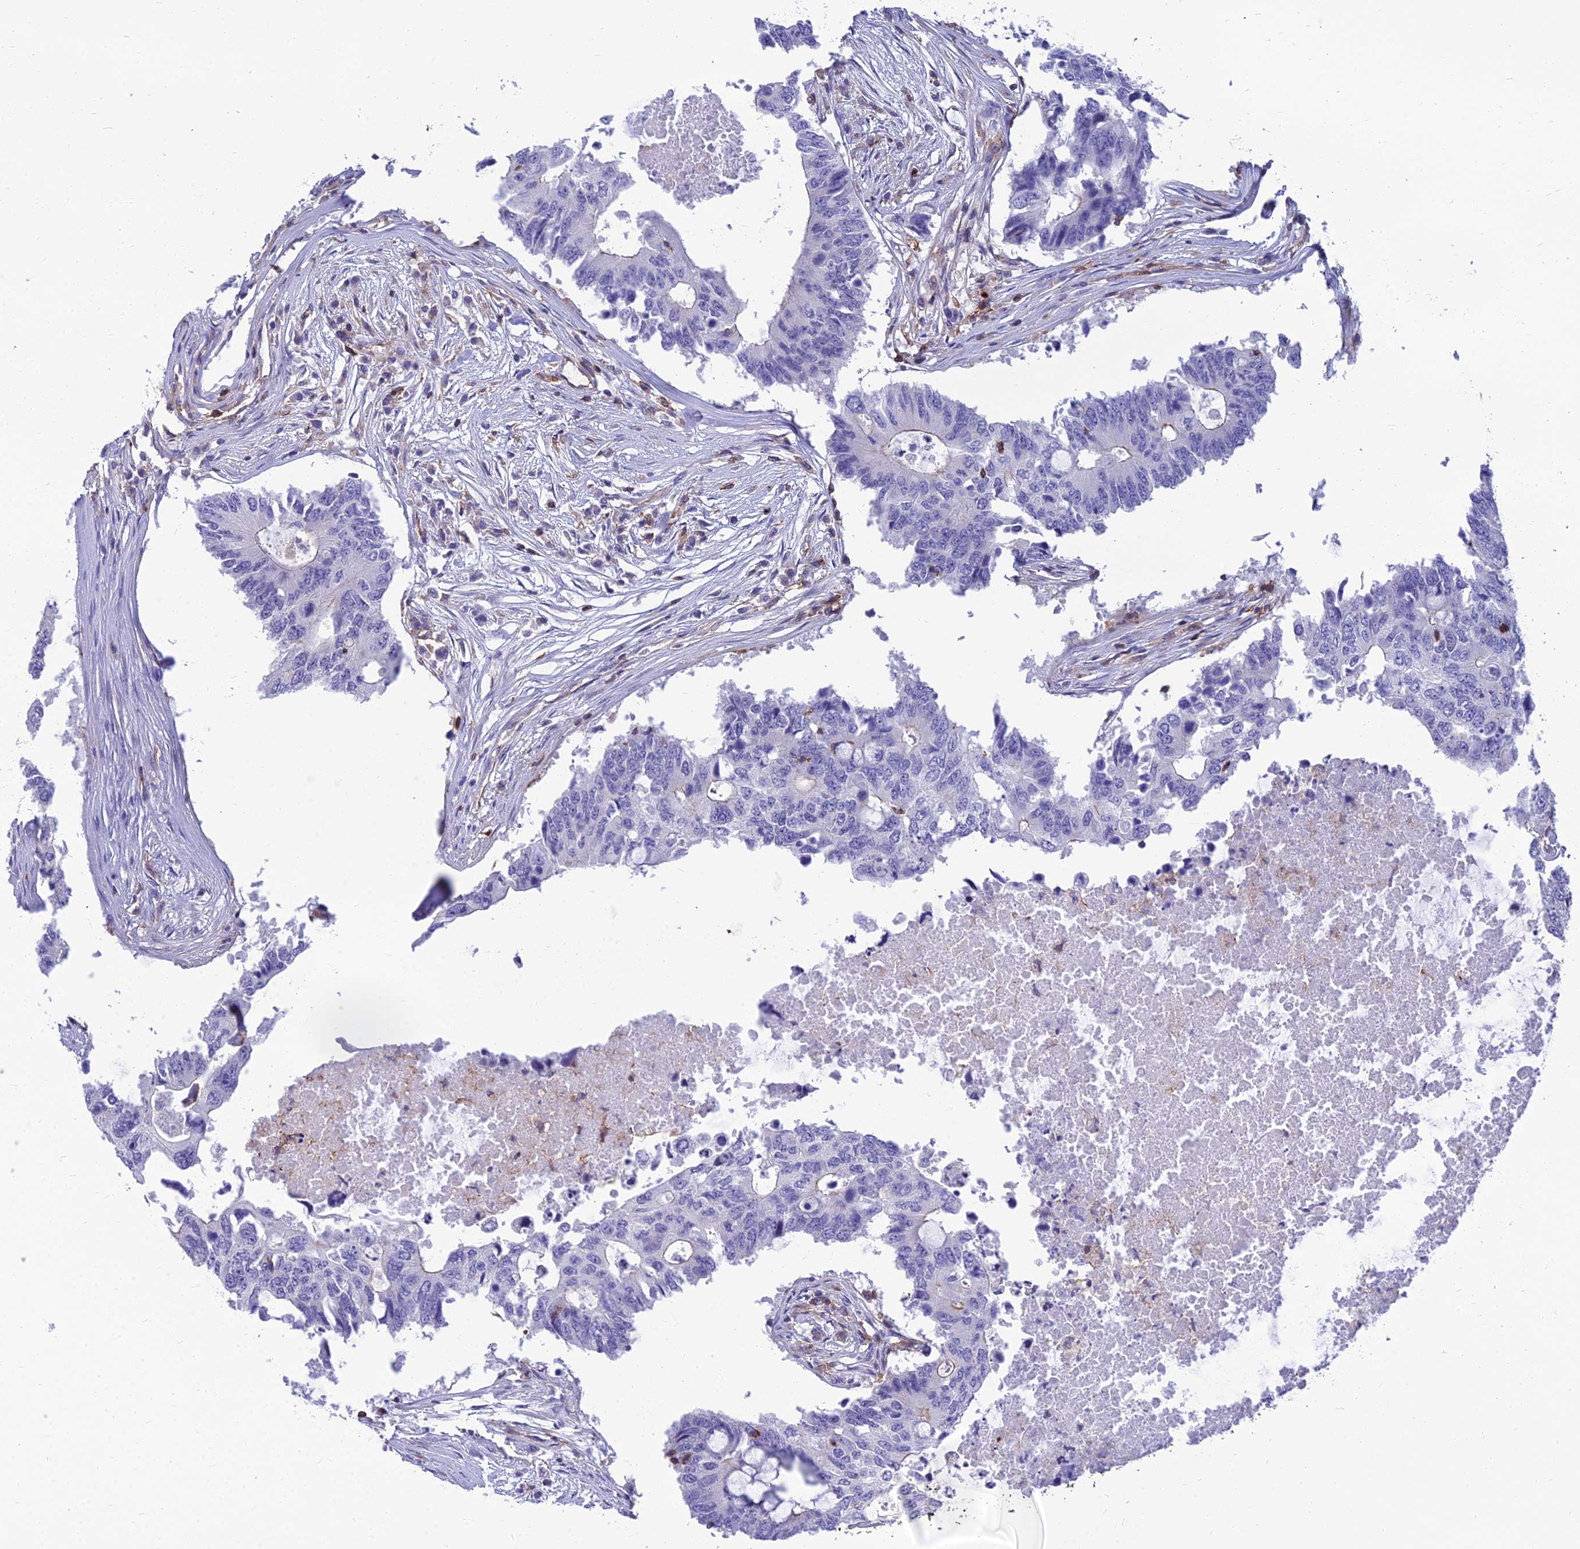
{"staining": {"intensity": "negative", "quantity": "none", "location": "none"}, "tissue": "colorectal cancer", "cell_type": "Tumor cells", "image_type": "cancer", "snomed": [{"axis": "morphology", "description": "Adenocarcinoma, NOS"}, {"axis": "topography", "description": "Colon"}], "caption": "Tumor cells show no significant positivity in colorectal cancer (adenocarcinoma). (DAB immunohistochemistry (IHC) with hematoxylin counter stain).", "gene": "PPP1R18", "patient": {"sex": "male", "age": 71}}